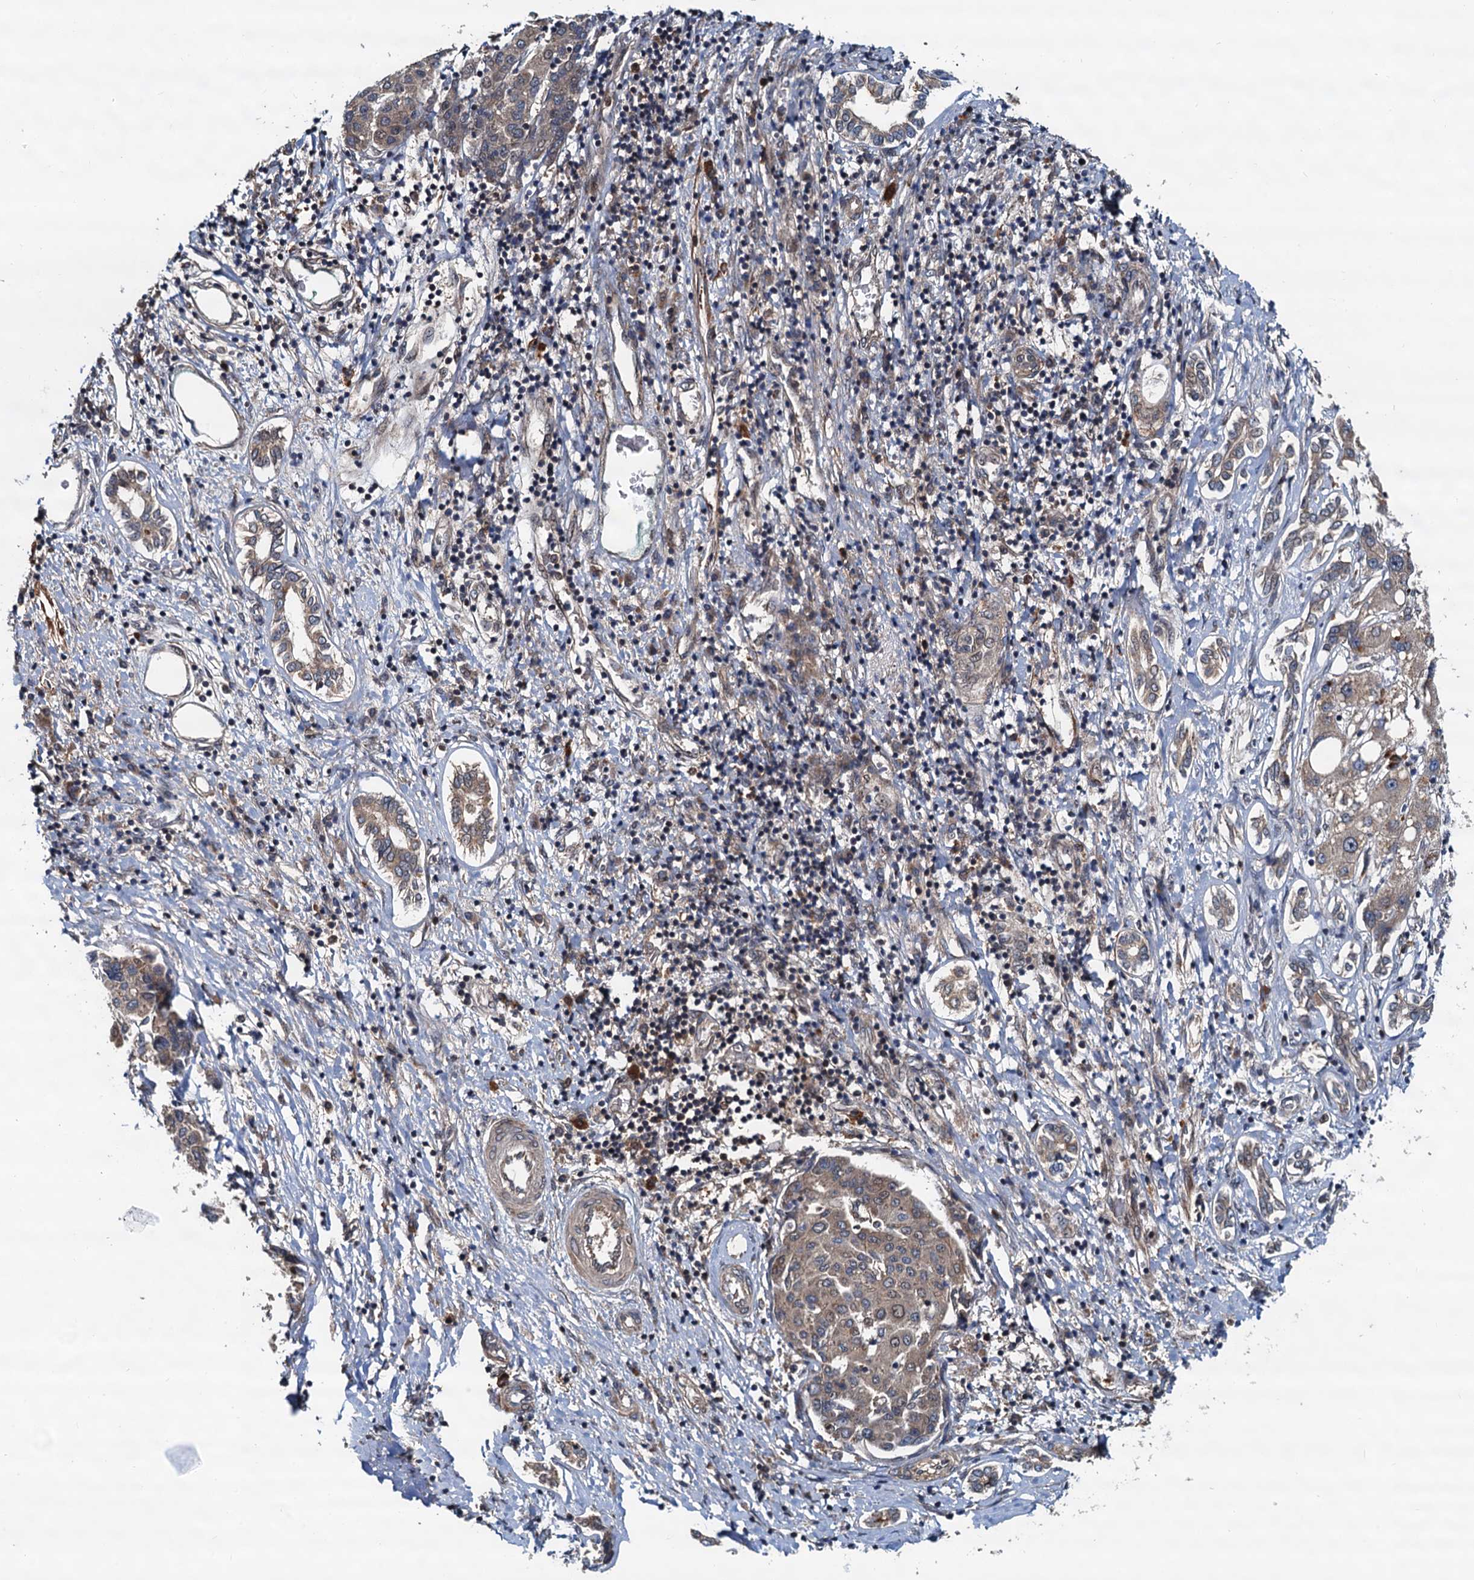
{"staining": {"intensity": "weak", "quantity": "<25%", "location": "cytoplasmic/membranous"}, "tissue": "liver cancer", "cell_type": "Tumor cells", "image_type": "cancer", "snomed": [{"axis": "morphology", "description": "Carcinoma, Hepatocellular, NOS"}, {"axis": "topography", "description": "Liver"}], "caption": "Immunohistochemical staining of human liver cancer (hepatocellular carcinoma) exhibits no significant staining in tumor cells. (DAB IHC, high magnification).", "gene": "AAGAB", "patient": {"sex": "male", "age": 65}}